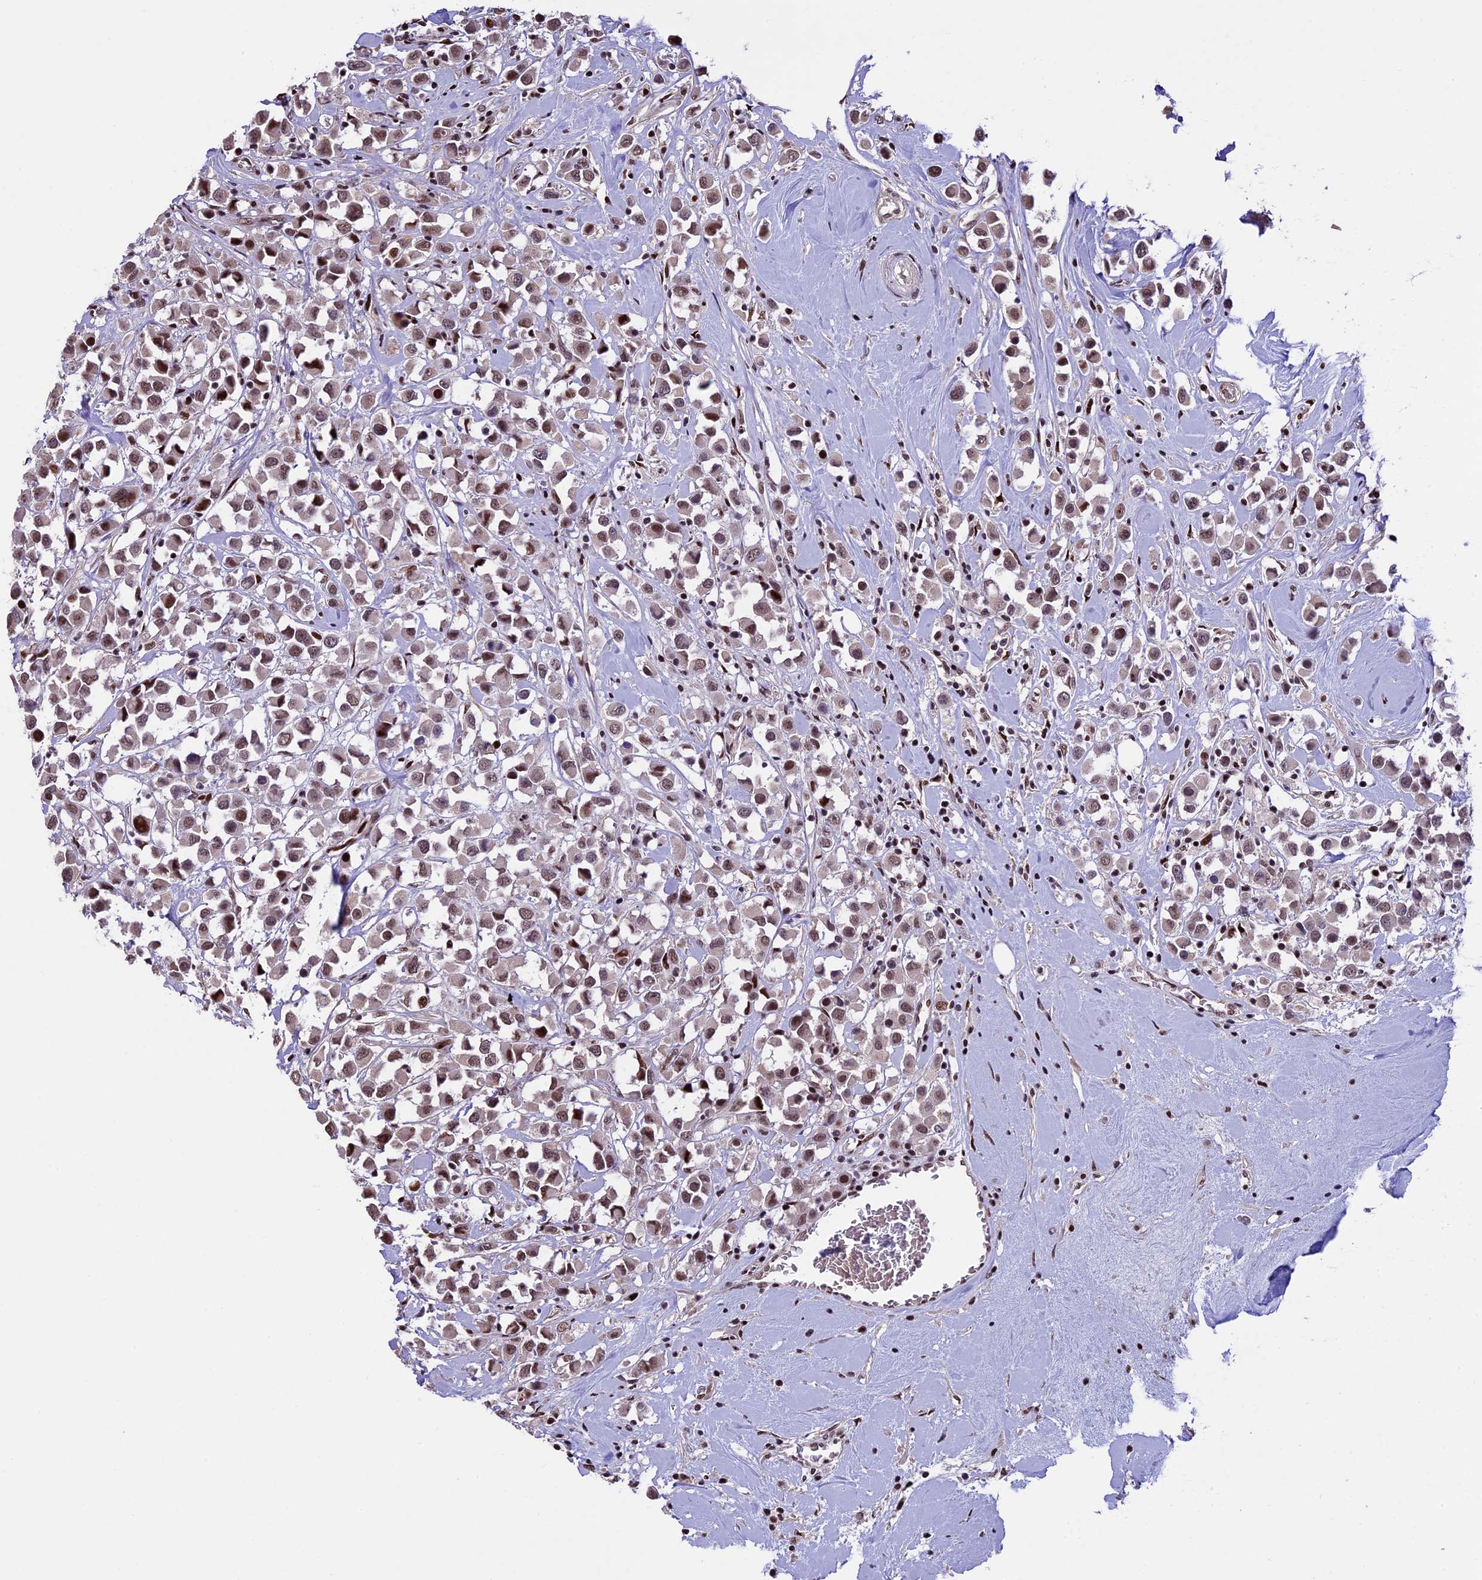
{"staining": {"intensity": "moderate", "quantity": "25%-75%", "location": "nuclear"}, "tissue": "breast cancer", "cell_type": "Tumor cells", "image_type": "cancer", "snomed": [{"axis": "morphology", "description": "Duct carcinoma"}, {"axis": "topography", "description": "Breast"}], "caption": "A micrograph of human breast cancer (infiltrating ductal carcinoma) stained for a protein shows moderate nuclear brown staining in tumor cells. (IHC, brightfield microscopy, high magnification).", "gene": "TCP11L2", "patient": {"sex": "female", "age": 61}}